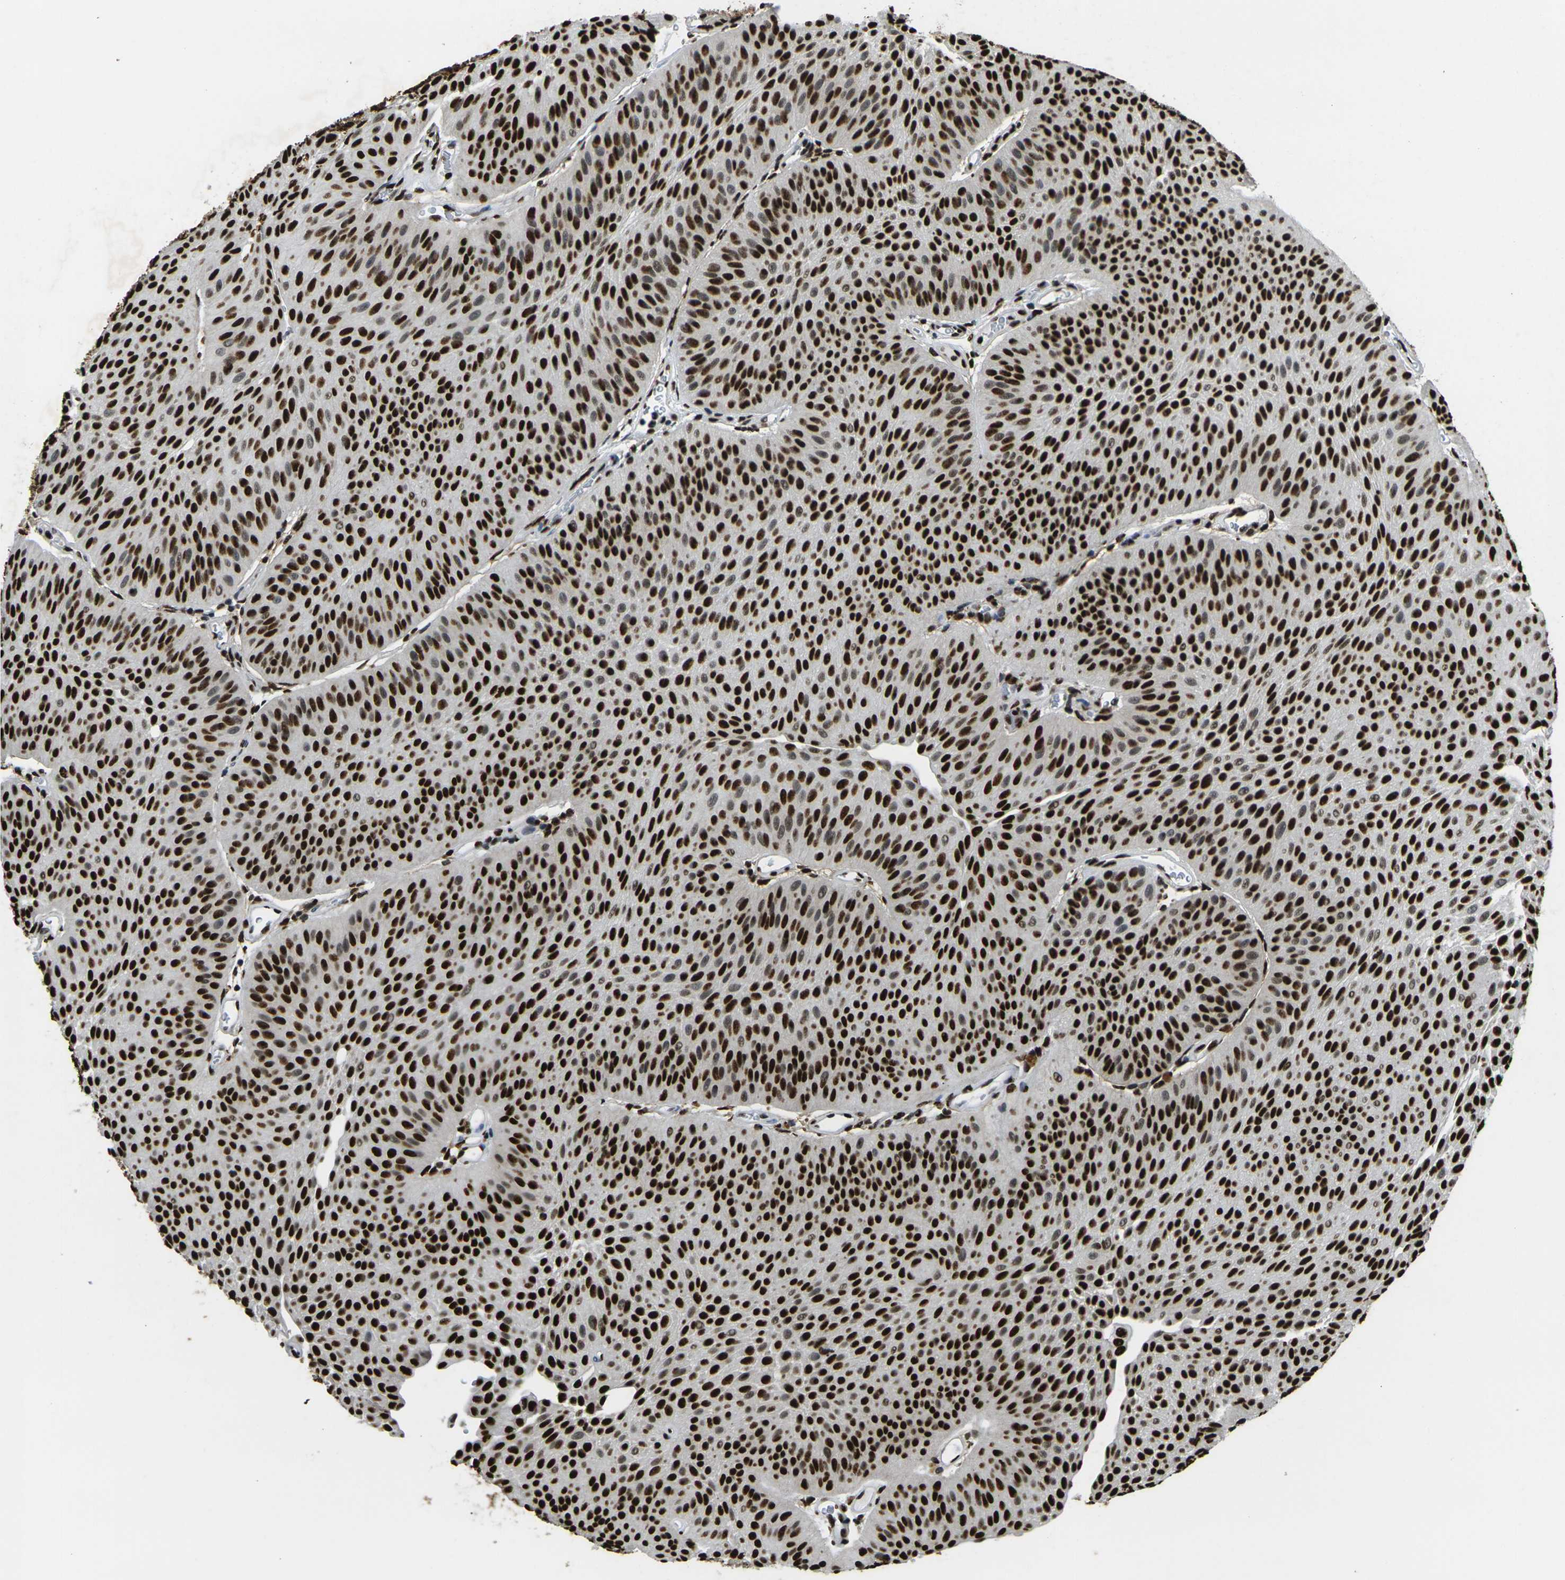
{"staining": {"intensity": "strong", "quantity": ">75%", "location": "nuclear"}, "tissue": "urothelial cancer", "cell_type": "Tumor cells", "image_type": "cancer", "snomed": [{"axis": "morphology", "description": "Urothelial carcinoma, Low grade"}, {"axis": "topography", "description": "Urinary bladder"}], "caption": "This photomicrograph displays immunohistochemistry staining of low-grade urothelial carcinoma, with high strong nuclear expression in approximately >75% of tumor cells.", "gene": "SMARCC1", "patient": {"sex": "female", "age": 60}}